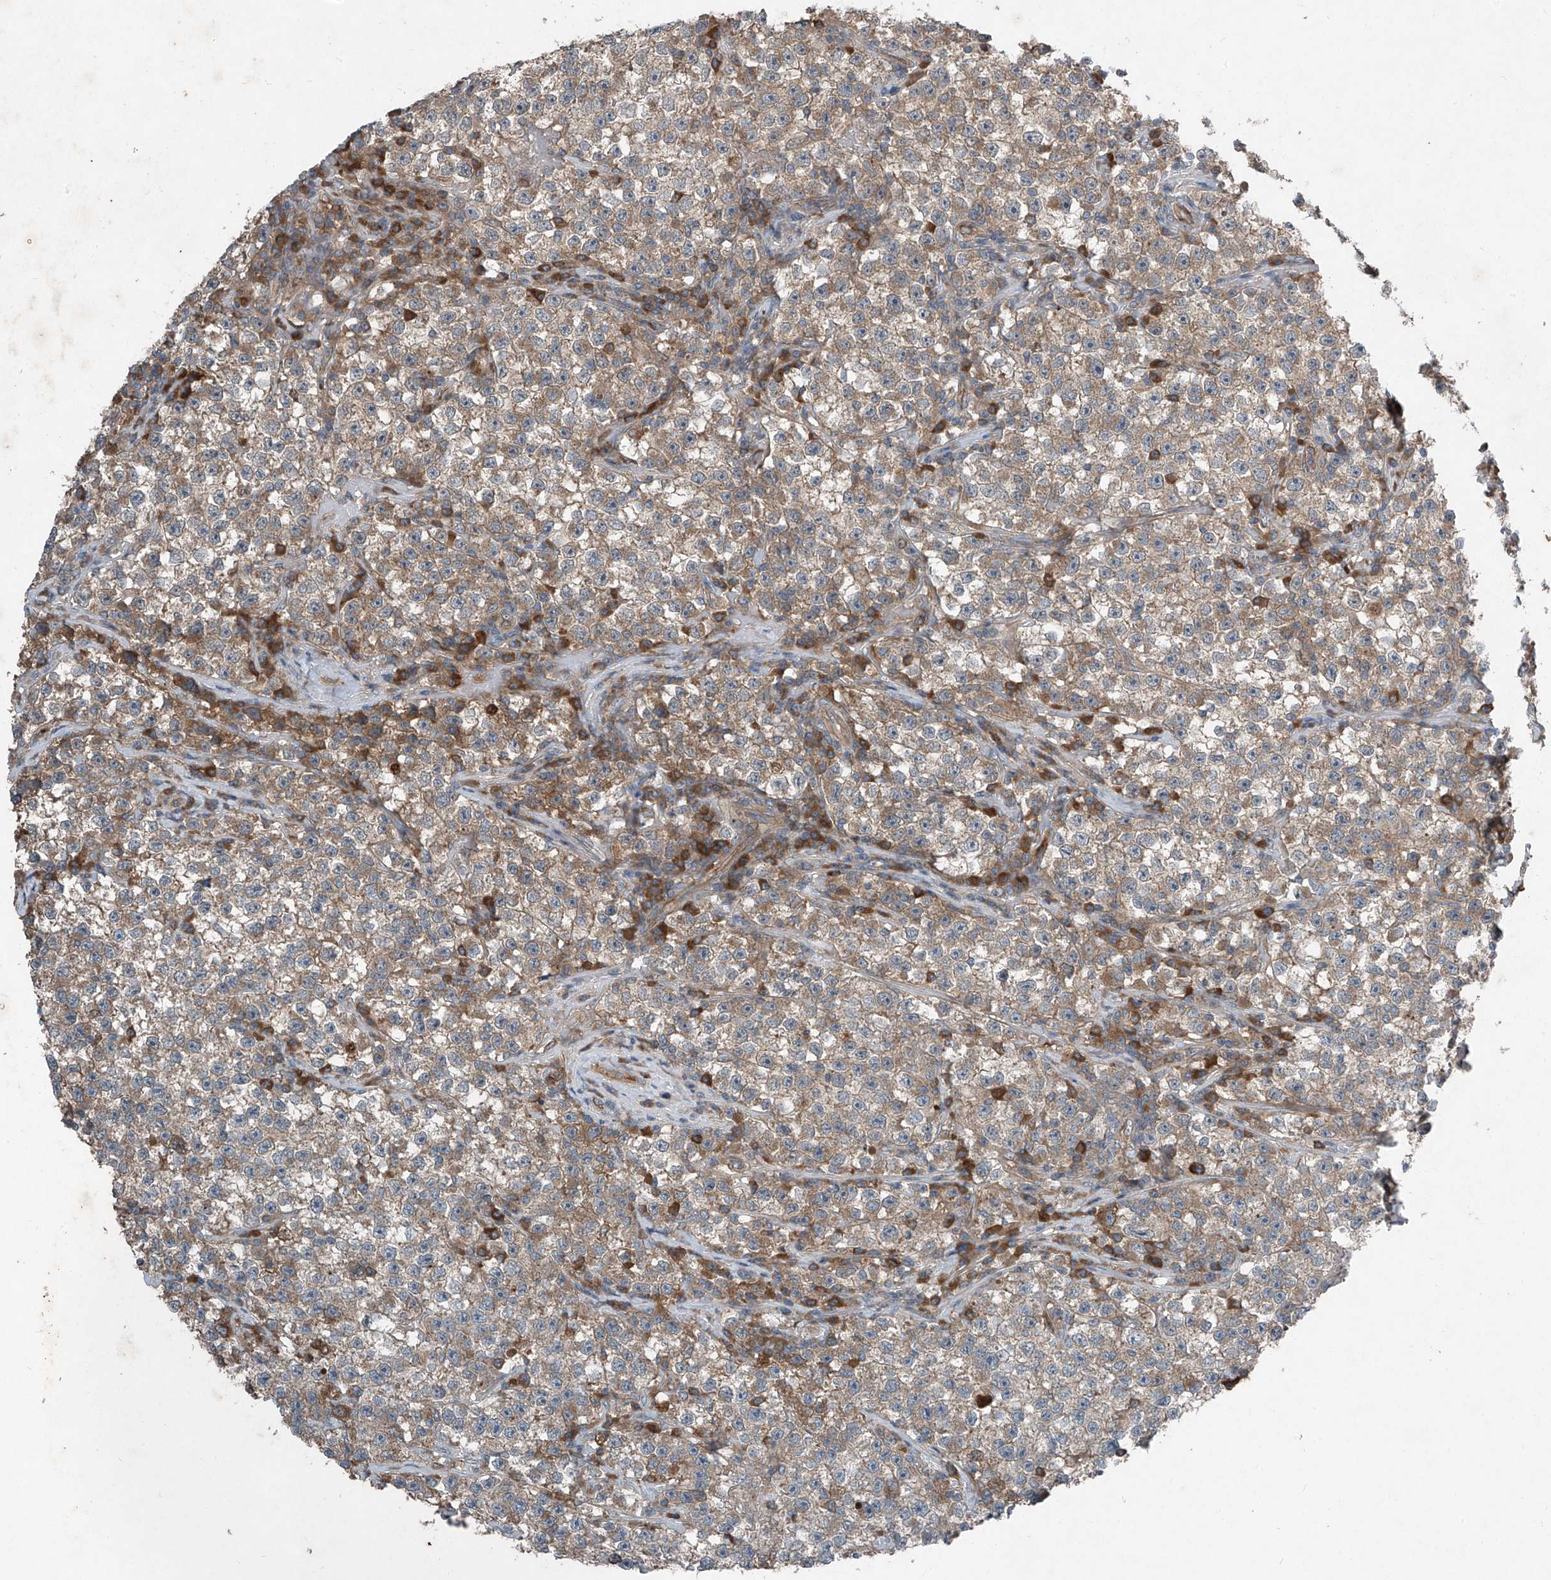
{"staining": {"intensity": "moderate", "quantity": ">75%", "location": "cytoplasmic/membranous"}, "tissue": "testis cancer", "cell_type": "Tumor cells", "image_type": "cancer", "snomed": [{"axis": "morphology", "description": "Seminoma, NOS"}, {"axis": "topography", "description": "Testis"}], "caption": "This histopathology image reveals immunohistochemistry (IHC) staining of human testis seminoma, with medium moderate cytoplasmic/membranous positivity in approximately >75% of tumor cells.", "gene": "FOXRED2", "patient": {"sex": "male", "age": 22}}